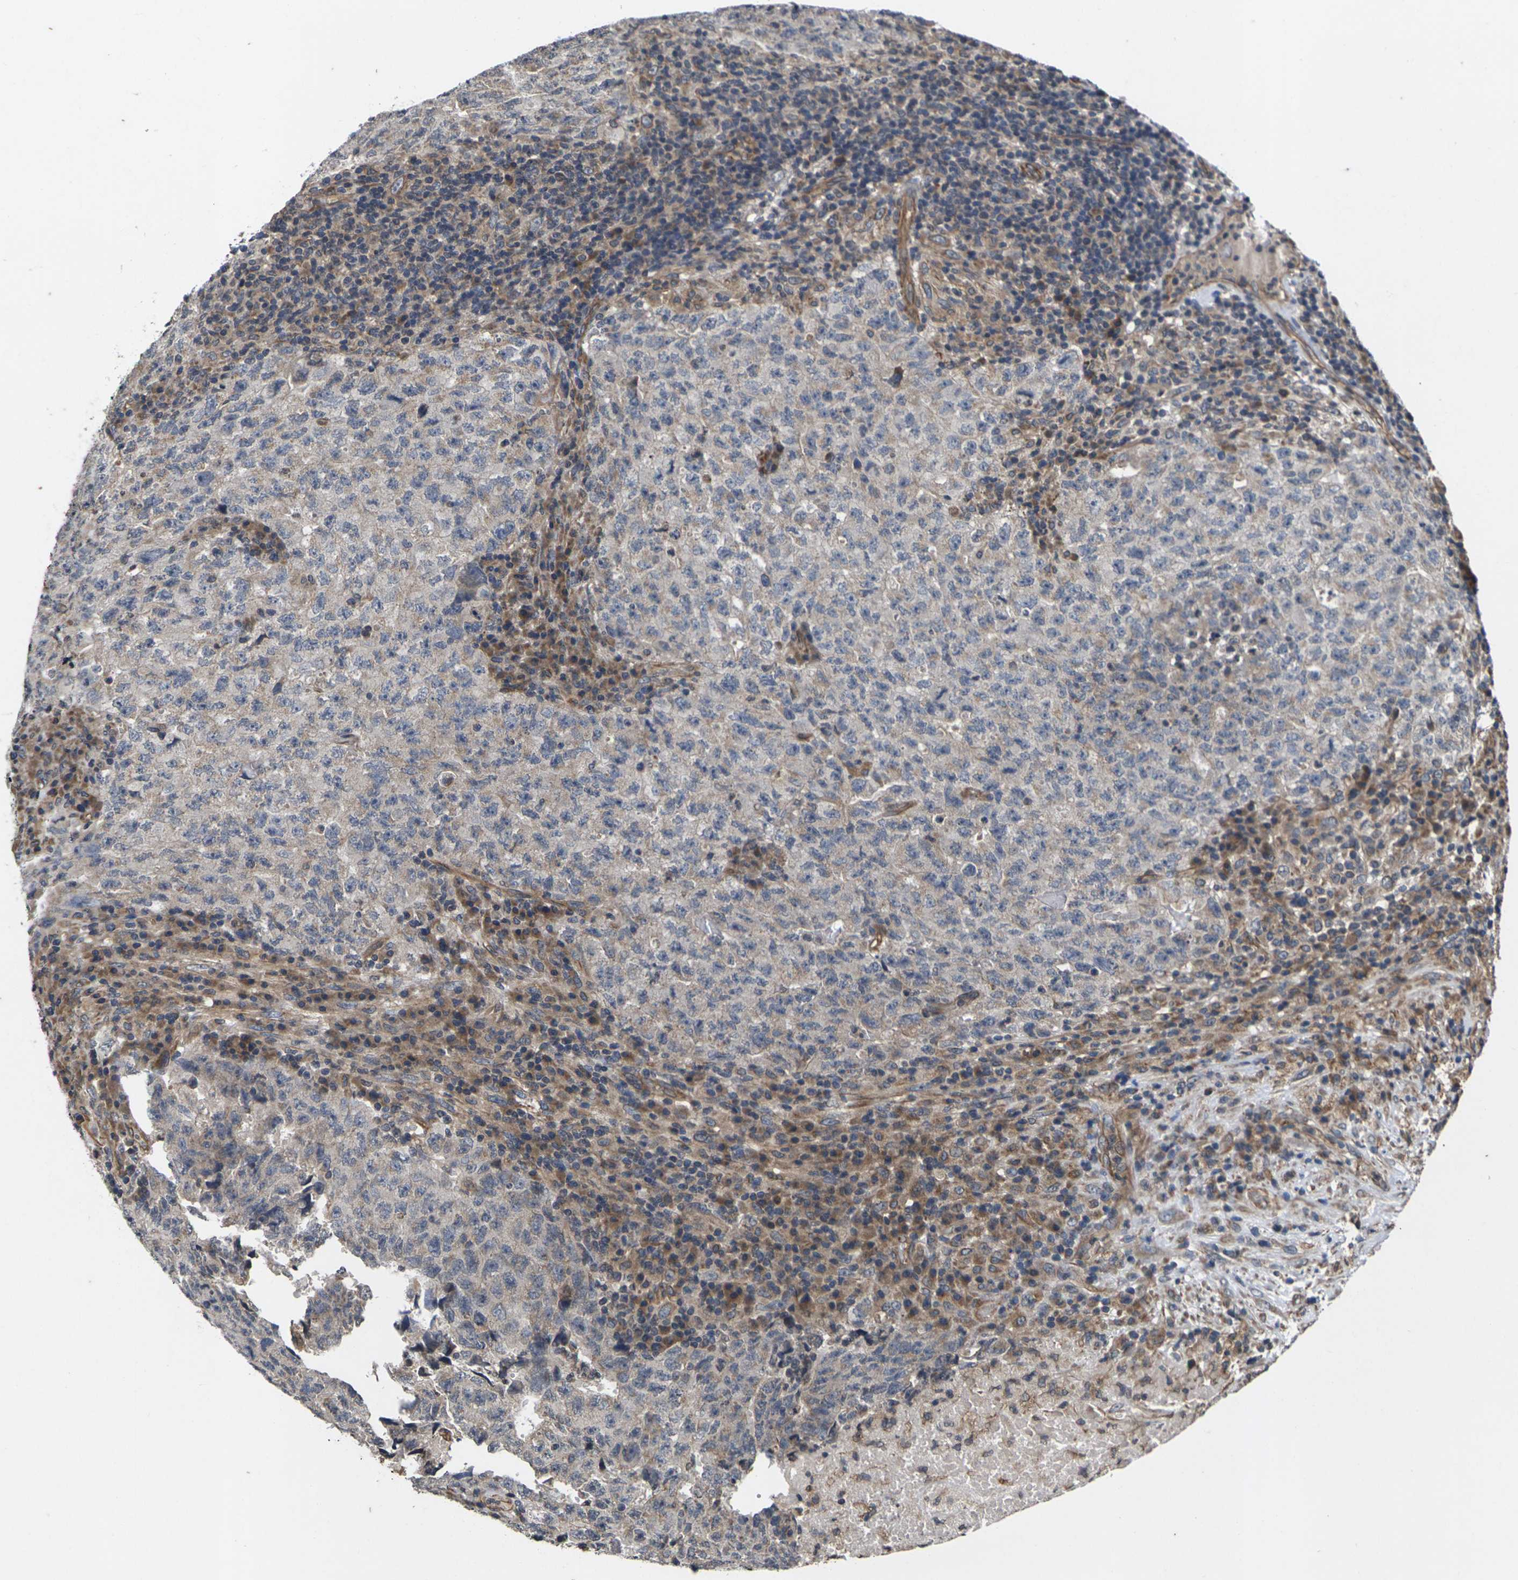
{"staining": {"intensity": "moderate", "quantity": ">75%", "location": "cytoplasmic/membranous"}, "tissue": "testis cancer", "cell_type": "Tumor cells", "image_type": "cancer", "snomed": [{"axis": "morphology", "description": "Necrosis, NOS"}, {"axis": "morphology", "description": "Carcinoma, Embryonal, NOS"}, {"axis": "topography", "description": "Testis"}], "caption": "Immunohistochemistry (IHC) (DAB) staining of human embryonal carcinoma (testis) displays moderate cytoplasmic/membranous protein staining in approximately >75% of tumor cells. The staining was performed using DAB, with brown indicating positive protein expression. Nuclei are stained blue with hematoxylin.", "gene": "DKK2", "patient": {"sex": "male", "age": 19}}